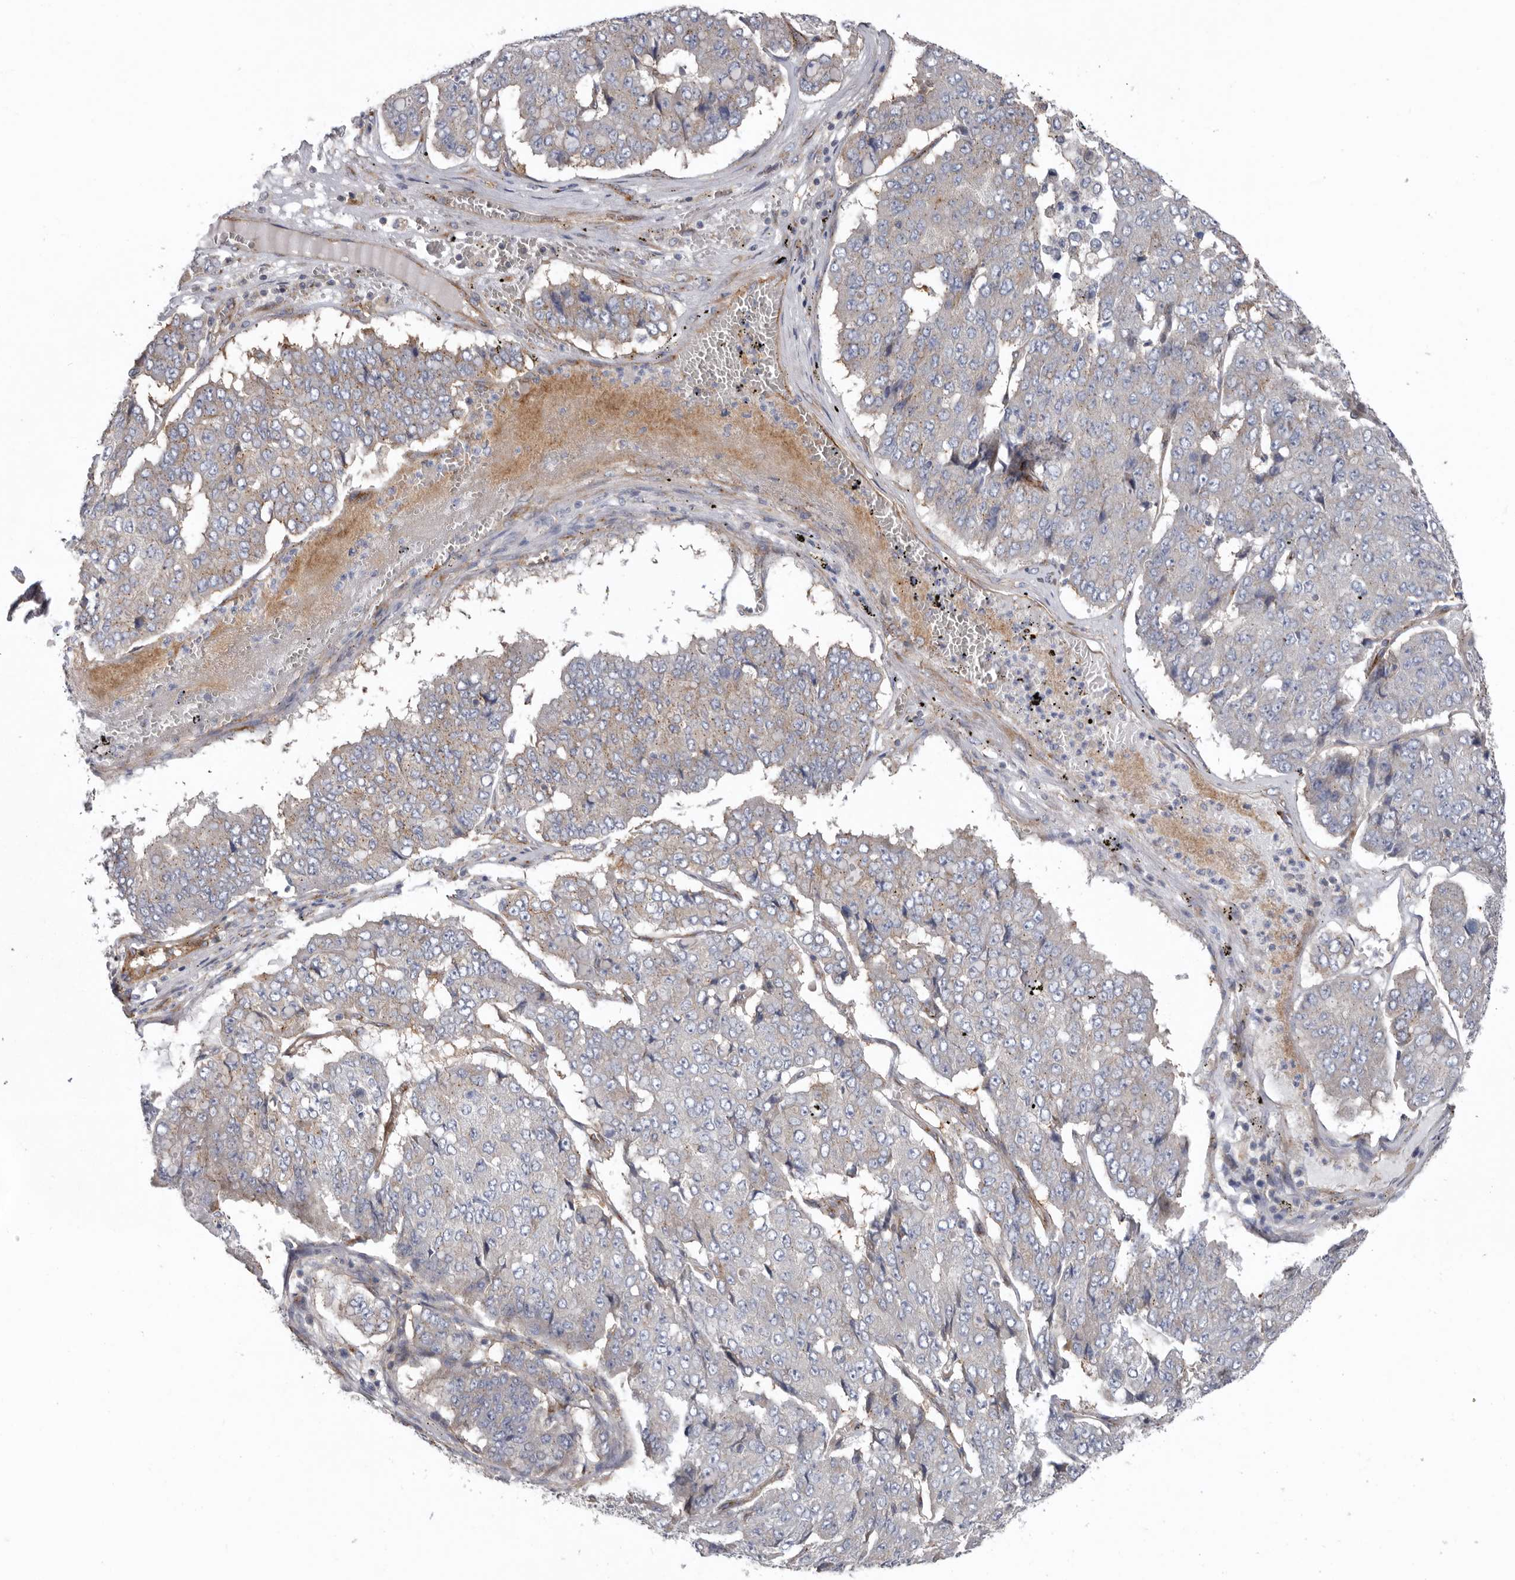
{"staining": {"intensity": "negative", "quantity": "none", "location": "none"}, "tissue": "pancreatic cancer", "cell_type": "Tumor cells", "image_type": "cancer", "snomed": [{"axis": "morphology", "description": "Adenocarcinoma, NOS"}, {"axis": "topography", "description": "Pancreas"}], "caption": "This is an immunohistochemistry photomicrograph of adenocarcinoma (pancreatic). There is no expression in tumor cells.", "gene": "LUZP1", "patient": {"sex": "male", "age": 50}}